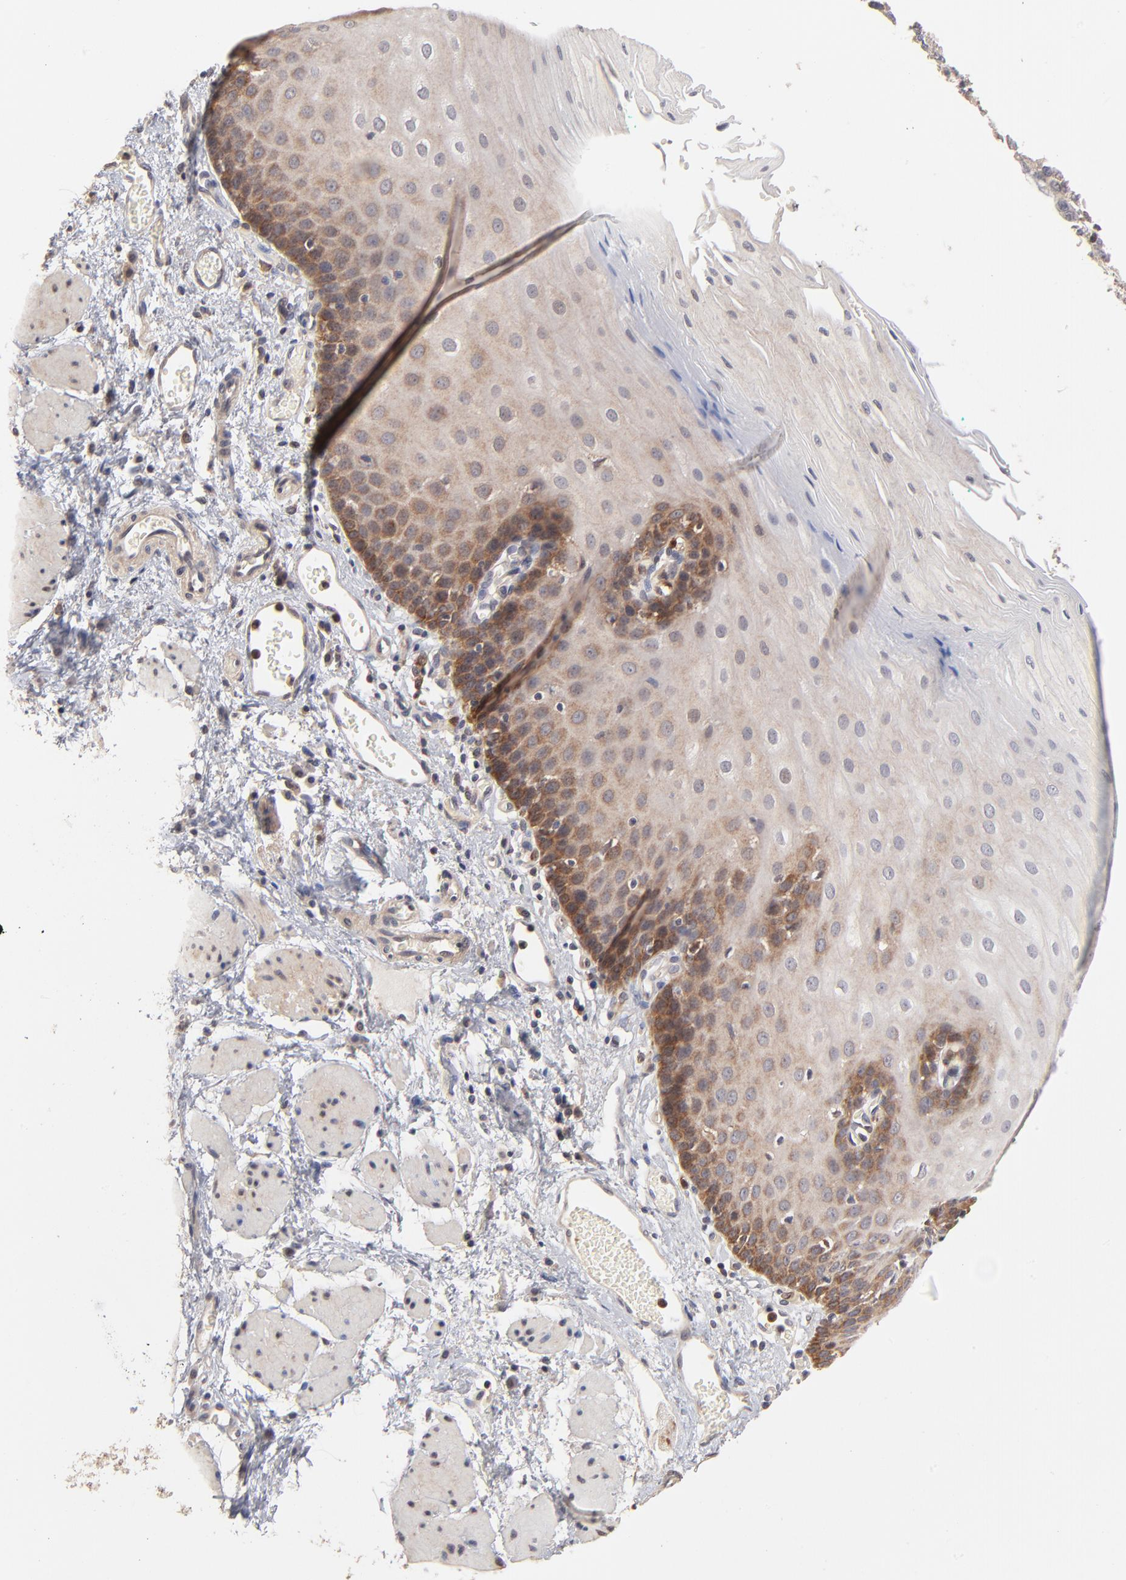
{"staining": {"intensity": "weak", "quantity": "25%-75%", "location": "cytoplasmic/membranous"}, "tissue": "esophagus", "cell_type": "Squamous epithelial cells", "image_type": "normal", "snomed": [{"axis": "morphology", "description": "Normal tissue, NOS"}, {"axis": "topography", "description": "Esophagus"}], "caption": "A high-resolution photomicrograph shows immunohistochemistry (IHC) staining of unremarkable esophagus, which exhibits weak cytoplasmic/membranous positivity in about 25%-75% of squamous epithelial cells.", "gene": "IVNS1ABP", "patient": {"sex": "male", "age": 69}}